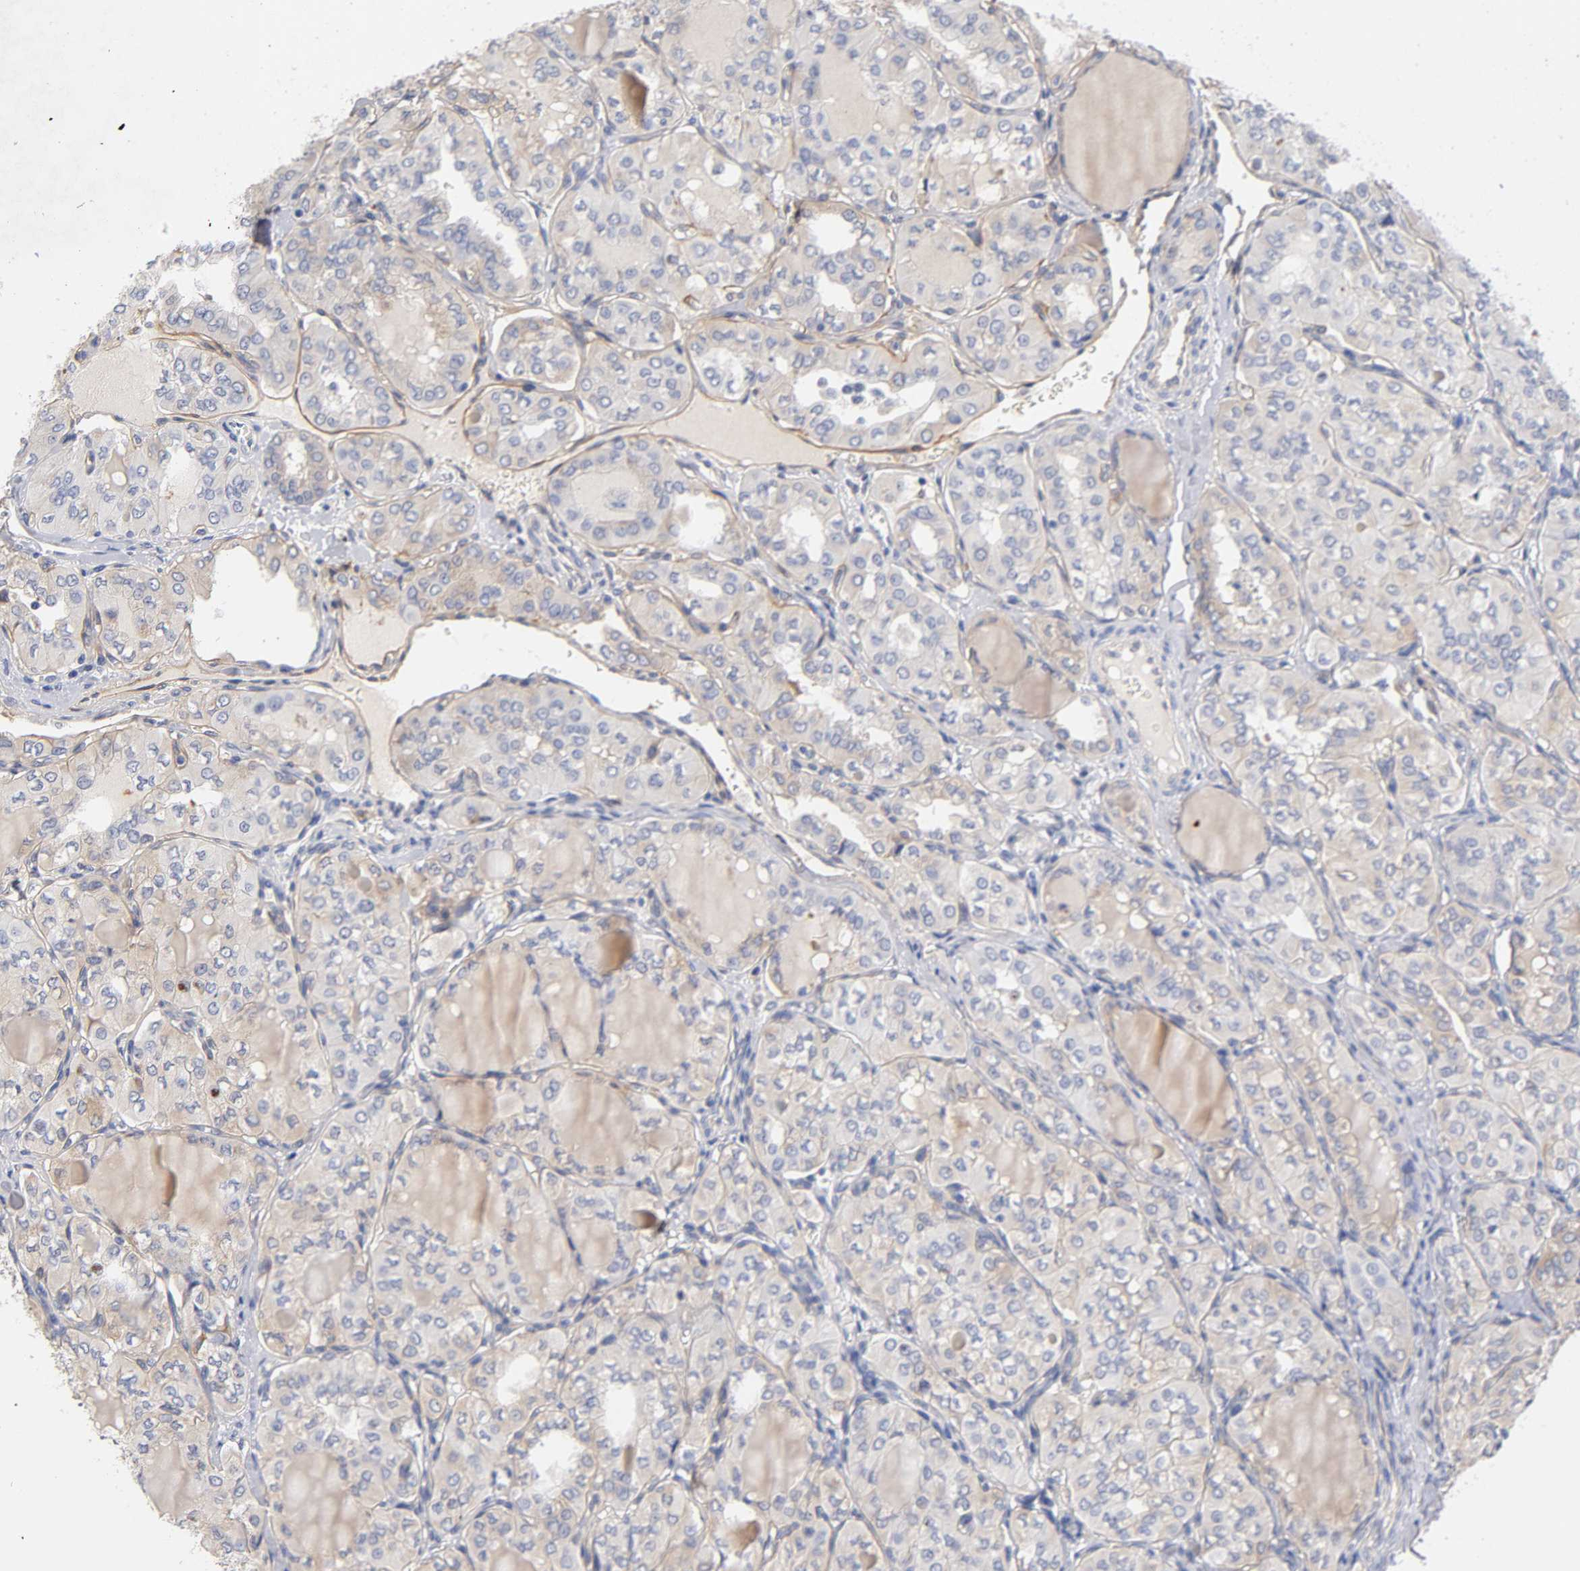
{"staining": {"intensity": "weak", "quantity": "25%-75%", "location": "cytoplasmic/membranous"}, "tissue": "thyroid cancer", "cell_type": "Tumor cells", "image_type": "cancer", "snomed": [{"axis": "morphology", "description": "Papillary adenocarcinoma, NOS"}, {"axis": "topography", "description": "Thyroid gland"}], "caption": "Human thyroid cancer (papillary adenocarcinoma) stained with a protein marker demonstrates weak staining in tumor cells.", "gene": "LAMB1", "patient": {"sex": "male", "age": 20}}